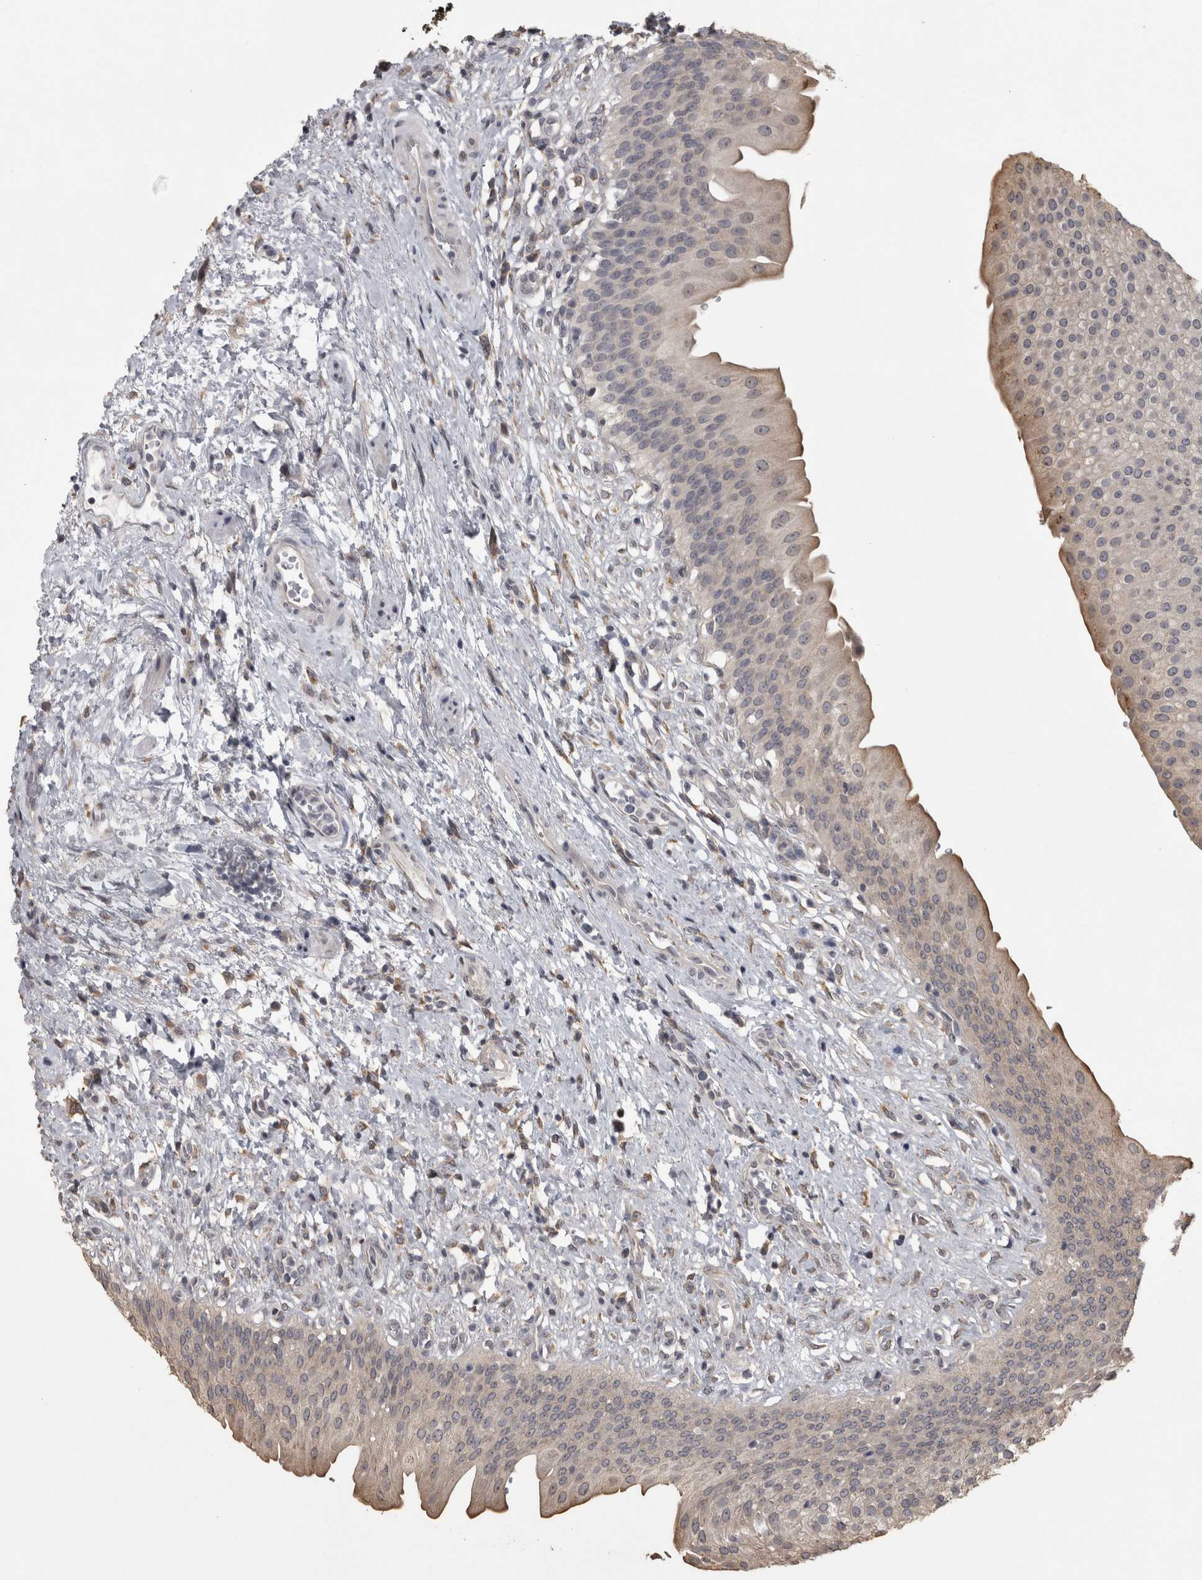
{"staining": {"intensity": "negative", "quantity": "none", "location": "none"}, "tissue": "urothelial cancer", "cell_type": "Tumor cells", "image_type": "cancer", "snomed": [{"axis": "morphology", "description": "Normal tissue, NOS"}, {"axis": "morphology", "description": "Urothelial carcinoma, Low grade"}, {"axis": "topography", "description": "Smooth muscle"}, {"axis": "topography", "description": "Urinary bladder"}], "caption": "Tumor cells show no significant expression in urothelial carcinoma (low-grade).", "gene": "RAB29", "patient": {"sex": "male", "age": 60}}